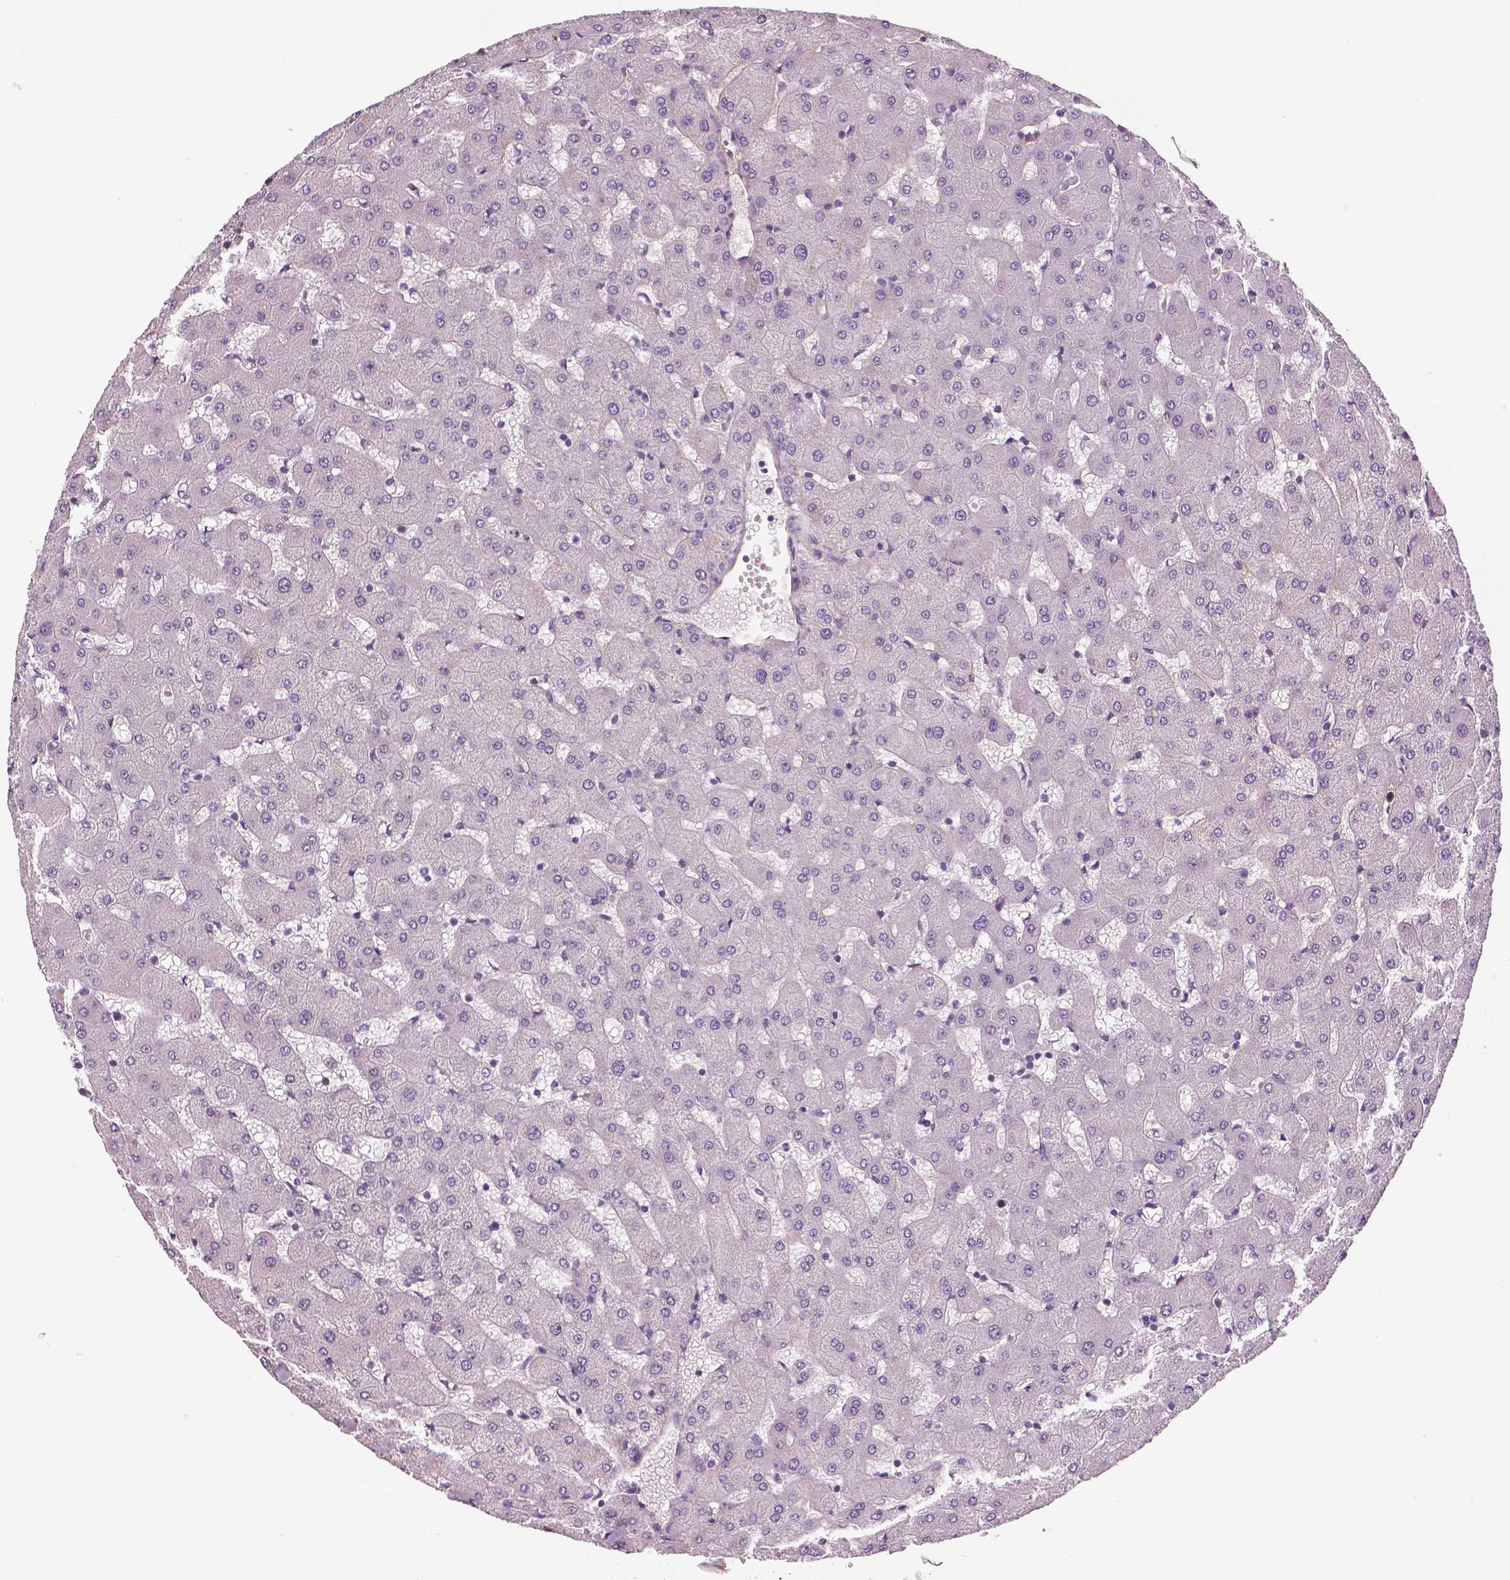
{"staining": {"intensity": "moderate", "quantity": ">75%", "location": "cytoplasmic/membranous"}, "tissue": "liver", "cell_type": "Cholangiocytes", "image_type": "normal", "snomed": [{"axis": "morphology", "description": "Normal tissue, NOS"}, {"axis": "topography", "description": "Liver"}], "caption": "The image demonstrates staining of normal liver, revealing moderate cytoplasmic/membranous protein staining (brown color) within cholangiocytes.", "gene": "MKI67", "patient": {"sex": "female", "age": 63}}